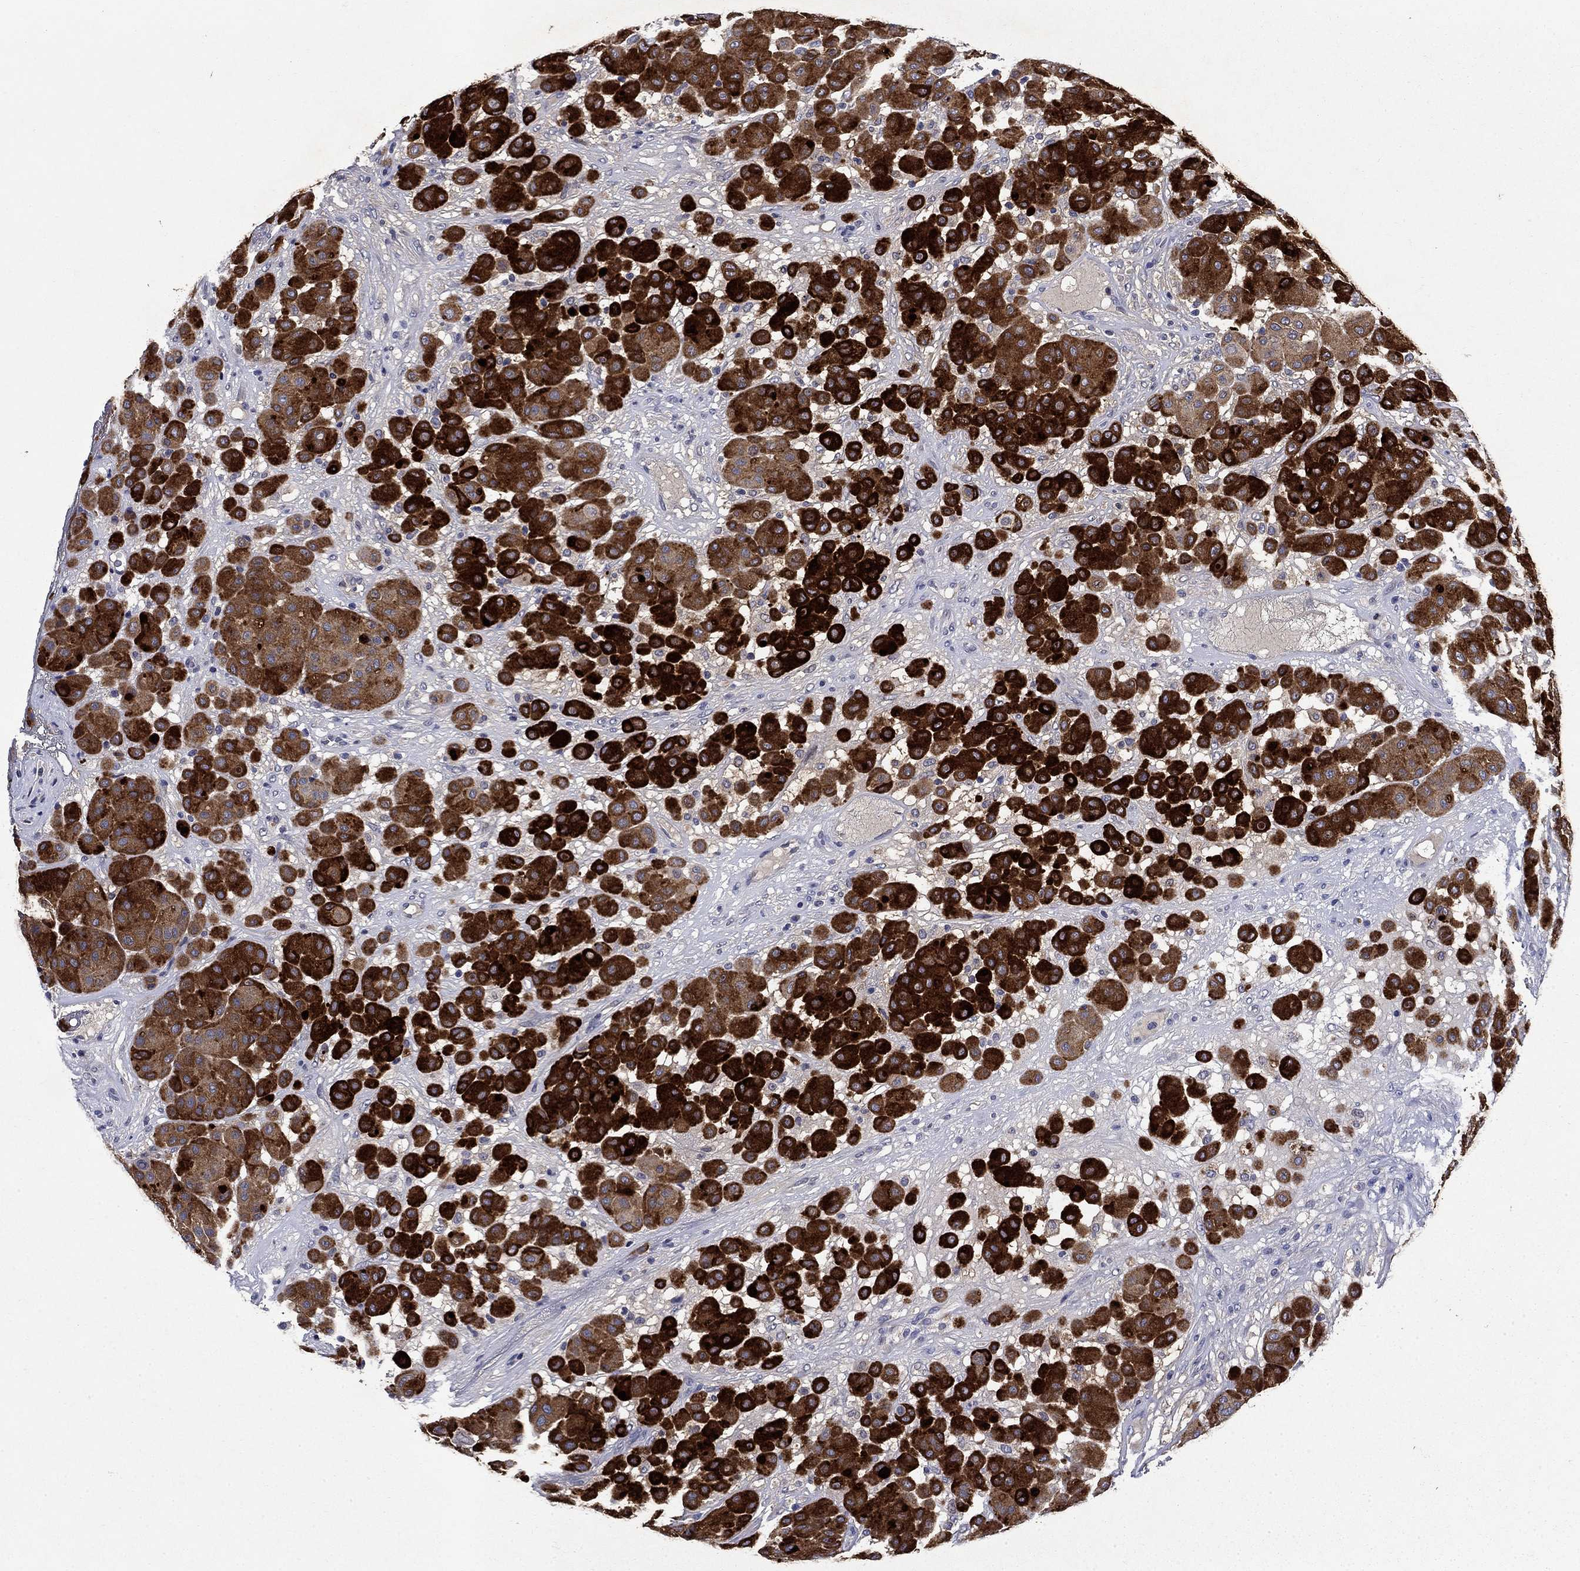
{"staining": {"intensity": "strong", "quantity": ">75%", "location": "cytoplasmic/membranous"}, "tissue": "melanoma", "cell_type": "Tumor cells", "image_type": "cancer", "snomed": [{"axis": "morphology", "description": "Malignant melanoma, Metastatic site"}, {"axis": "topography", "description": "Smooth muscle"}], "caption": "Immunohistochemistry (DAB) staining of malignant melanoma (metastatic site) shows strong cytoplasmic/membranous protein positivity in approximately >75% of tumor cells. (Stains: DAB (3,3'-diaminobenzidine) in brown, nuclei in blue, Microscopy: brightfield microscopy at high magnification).", "gene": "STAB2", "patient": {"sex": "male", "age": 41}}